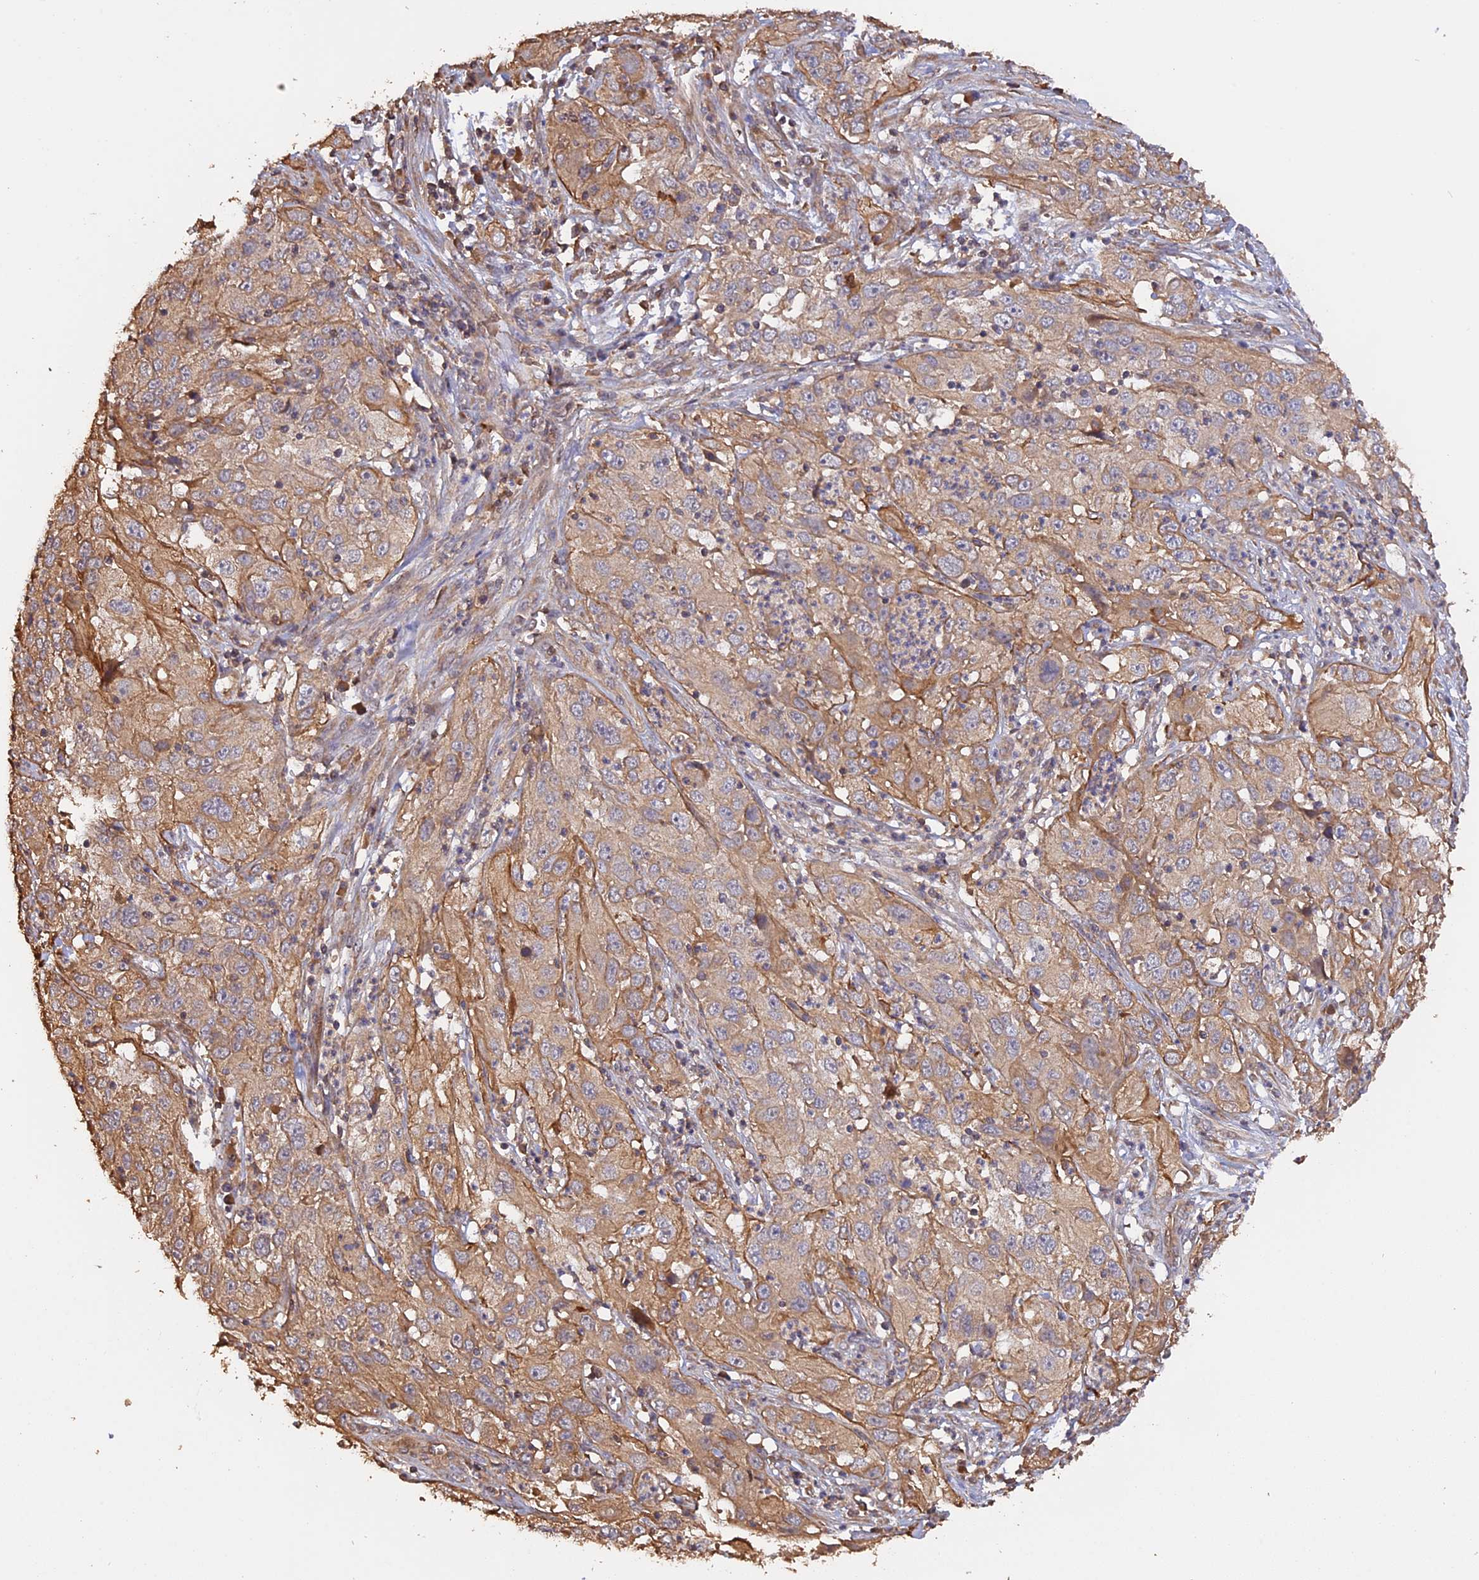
{"staining": {"intensity": "weak", "quantity": ">75%", "location": "cytoplasmic/membranous"}, "tissue": "cervical cancer", "cell_type": "Tumor cells", "image_type": "cancer", "snomed": [{"axis": "morphology", "description": "Squamous cell carcinoma, NOS"}, {"axis": "topography", "description": "Cervix"}], "caption": "This is an image of immunohistochemistry (IHC) staining of cervical cancer (squamous cell carcinoma), which shows weak staining in the cytoplasmic/membranous of tumor cells.", "gene": "RASAL1", "patient": {"sex": "female", "age": 32}}